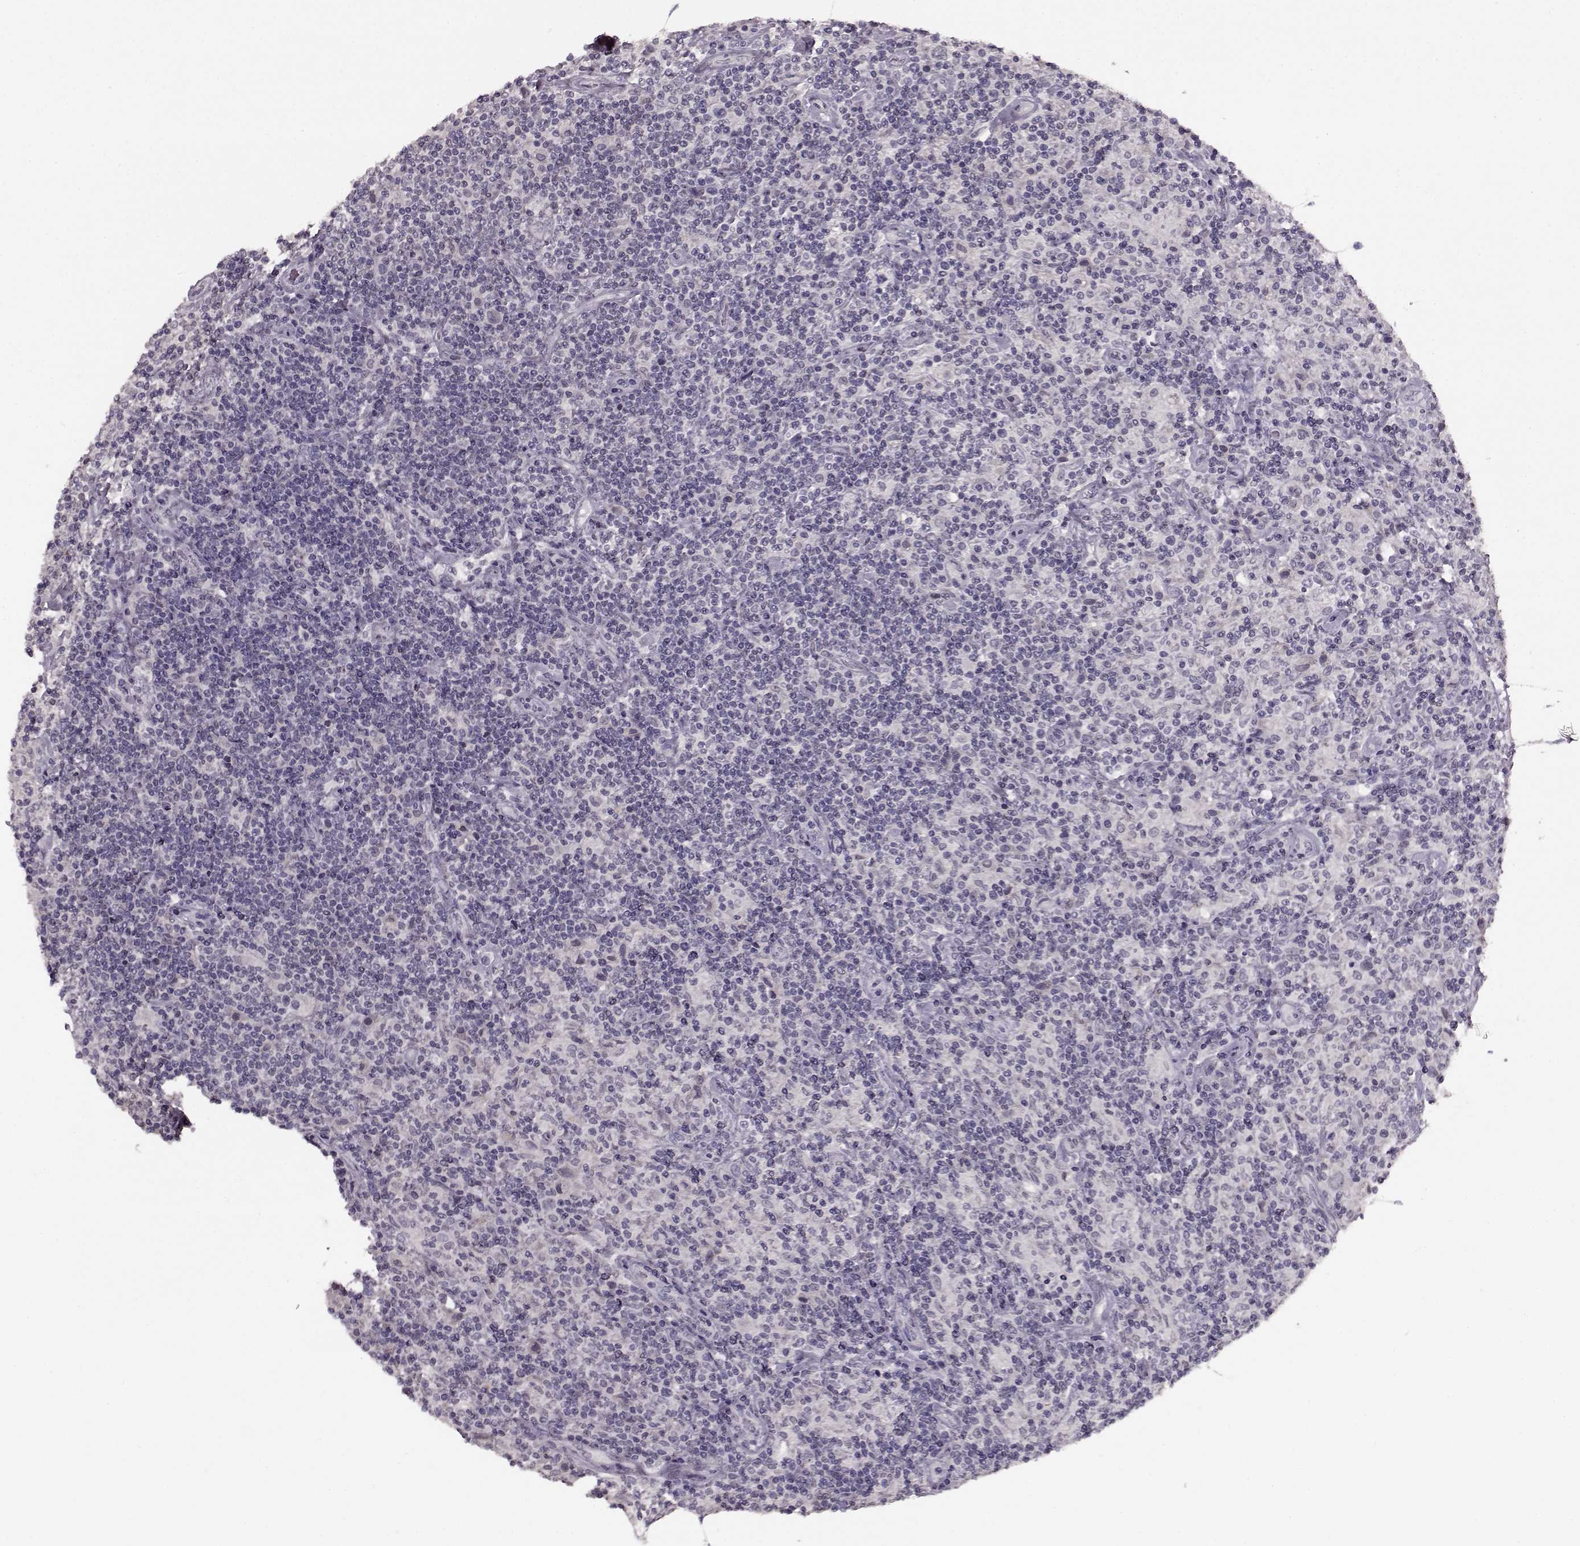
{"staining": {"intensity": "negative", "quantity": "none", "location": "none"}, "tissue": "lymphoma", "cell_type": "Tumor cells", "image_type": "cancer", "snomed": [{"axis": "morphology", "description": "Hodgkin's disease, NOS"}, {"axis": "topography", "description": "Lymph node"}], "caption": "Tumor cells are negative for brown protein staining in Hodgkin's disease.", "gene": "RP1L1", "patient": {"sex": "male", "age": 70}}